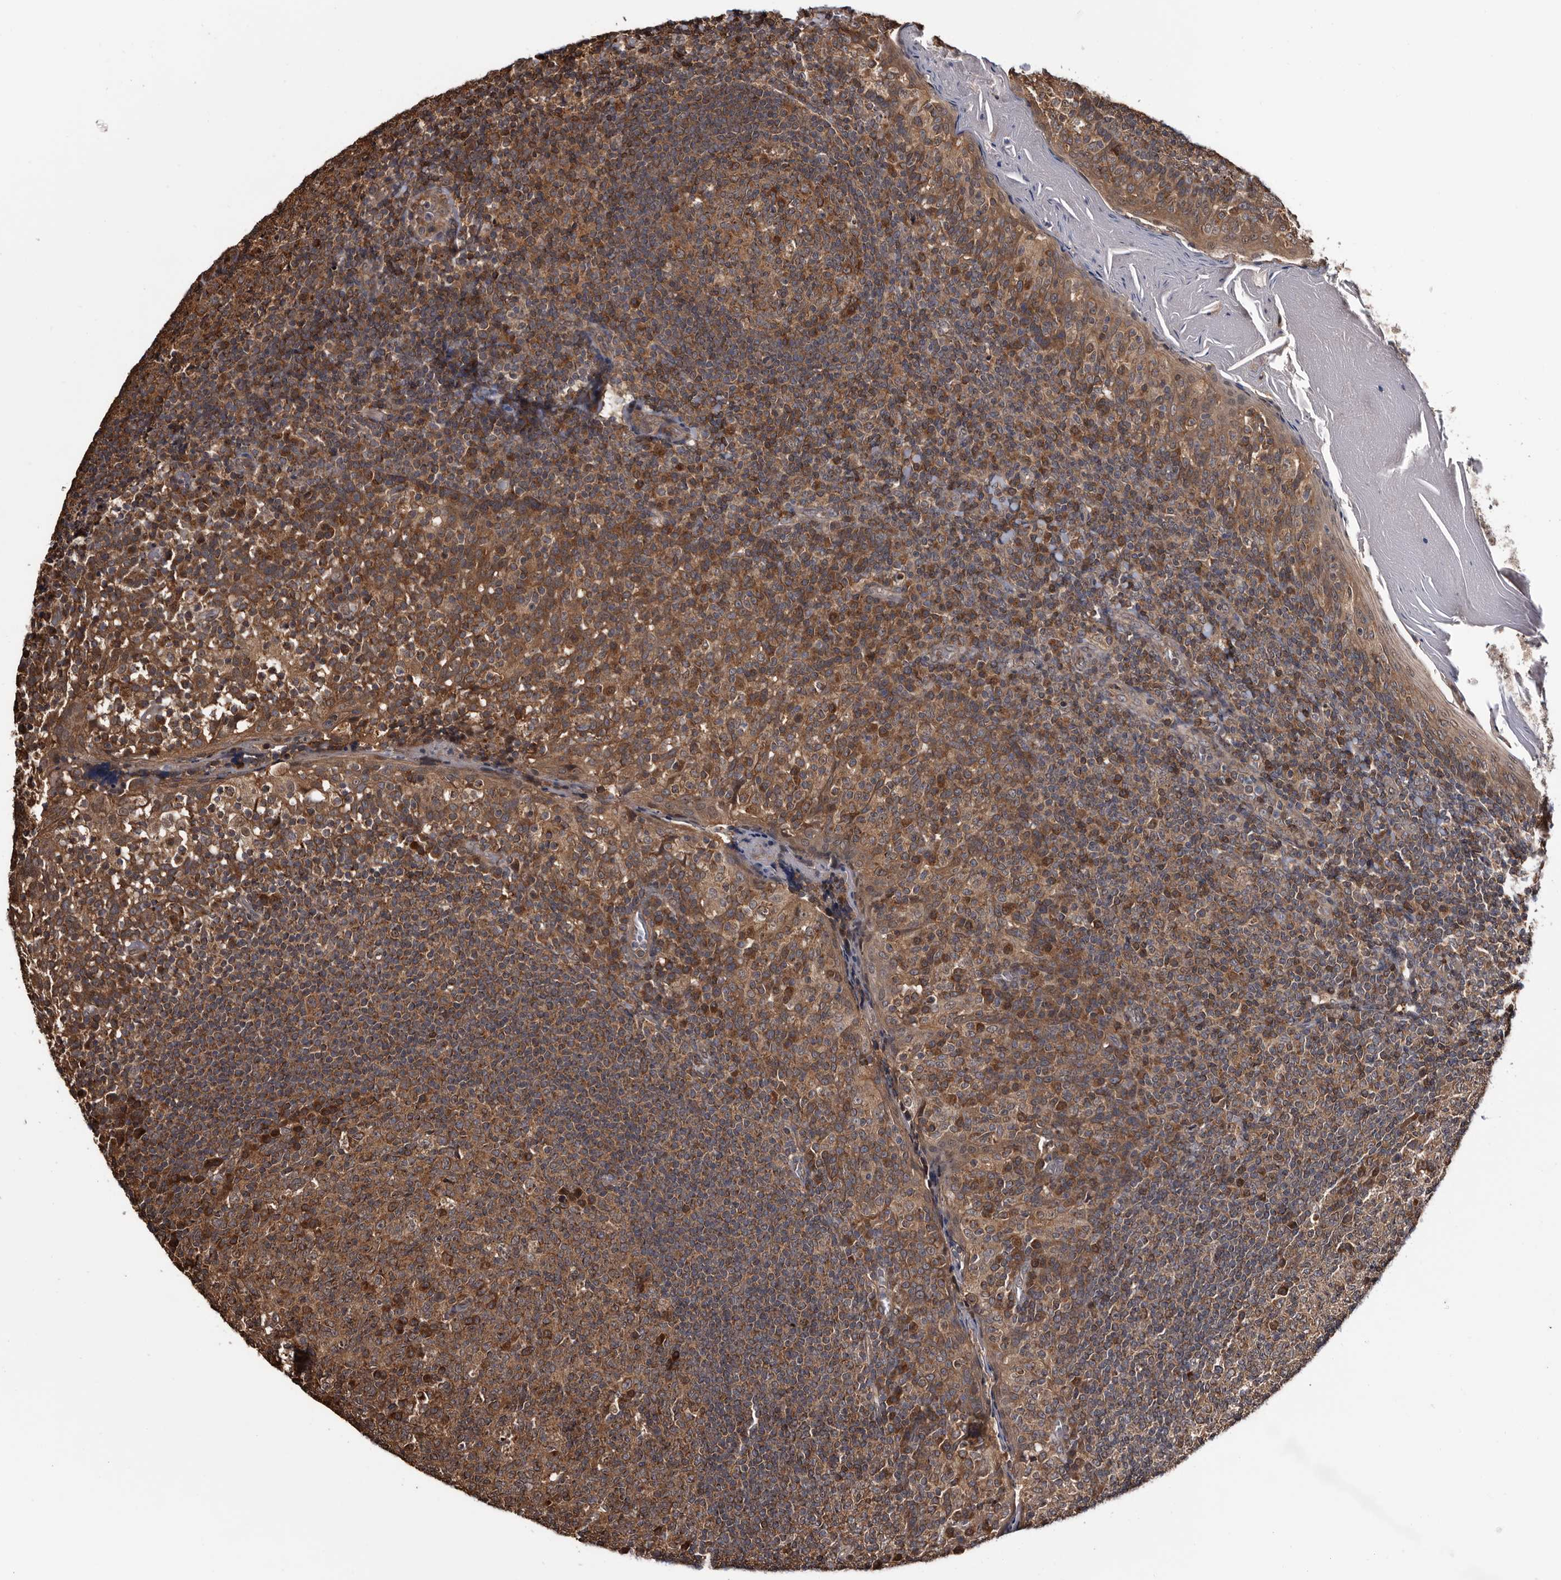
{"staining": {"intensity": "strong", "quantity": ">75%", "location": "cytoplasmic/membranous"}, "tissue": "tonsil", "cell_type": "Germinal center cells", "image_type": "normal", "snomed": [{"axis": "morphology", "description": "Normal tissue, NOS"}, {"axis": "topography", "description": "Tonsil"}], "caption": "This is a histology image of immunohistochemistry (IHC) staining of normal tonsil, which shows strong expression in the cytoplasmic/membranous of germinal center cells.", "gene": "TTI2", "patient": {"sex": "female", "age": 19}}